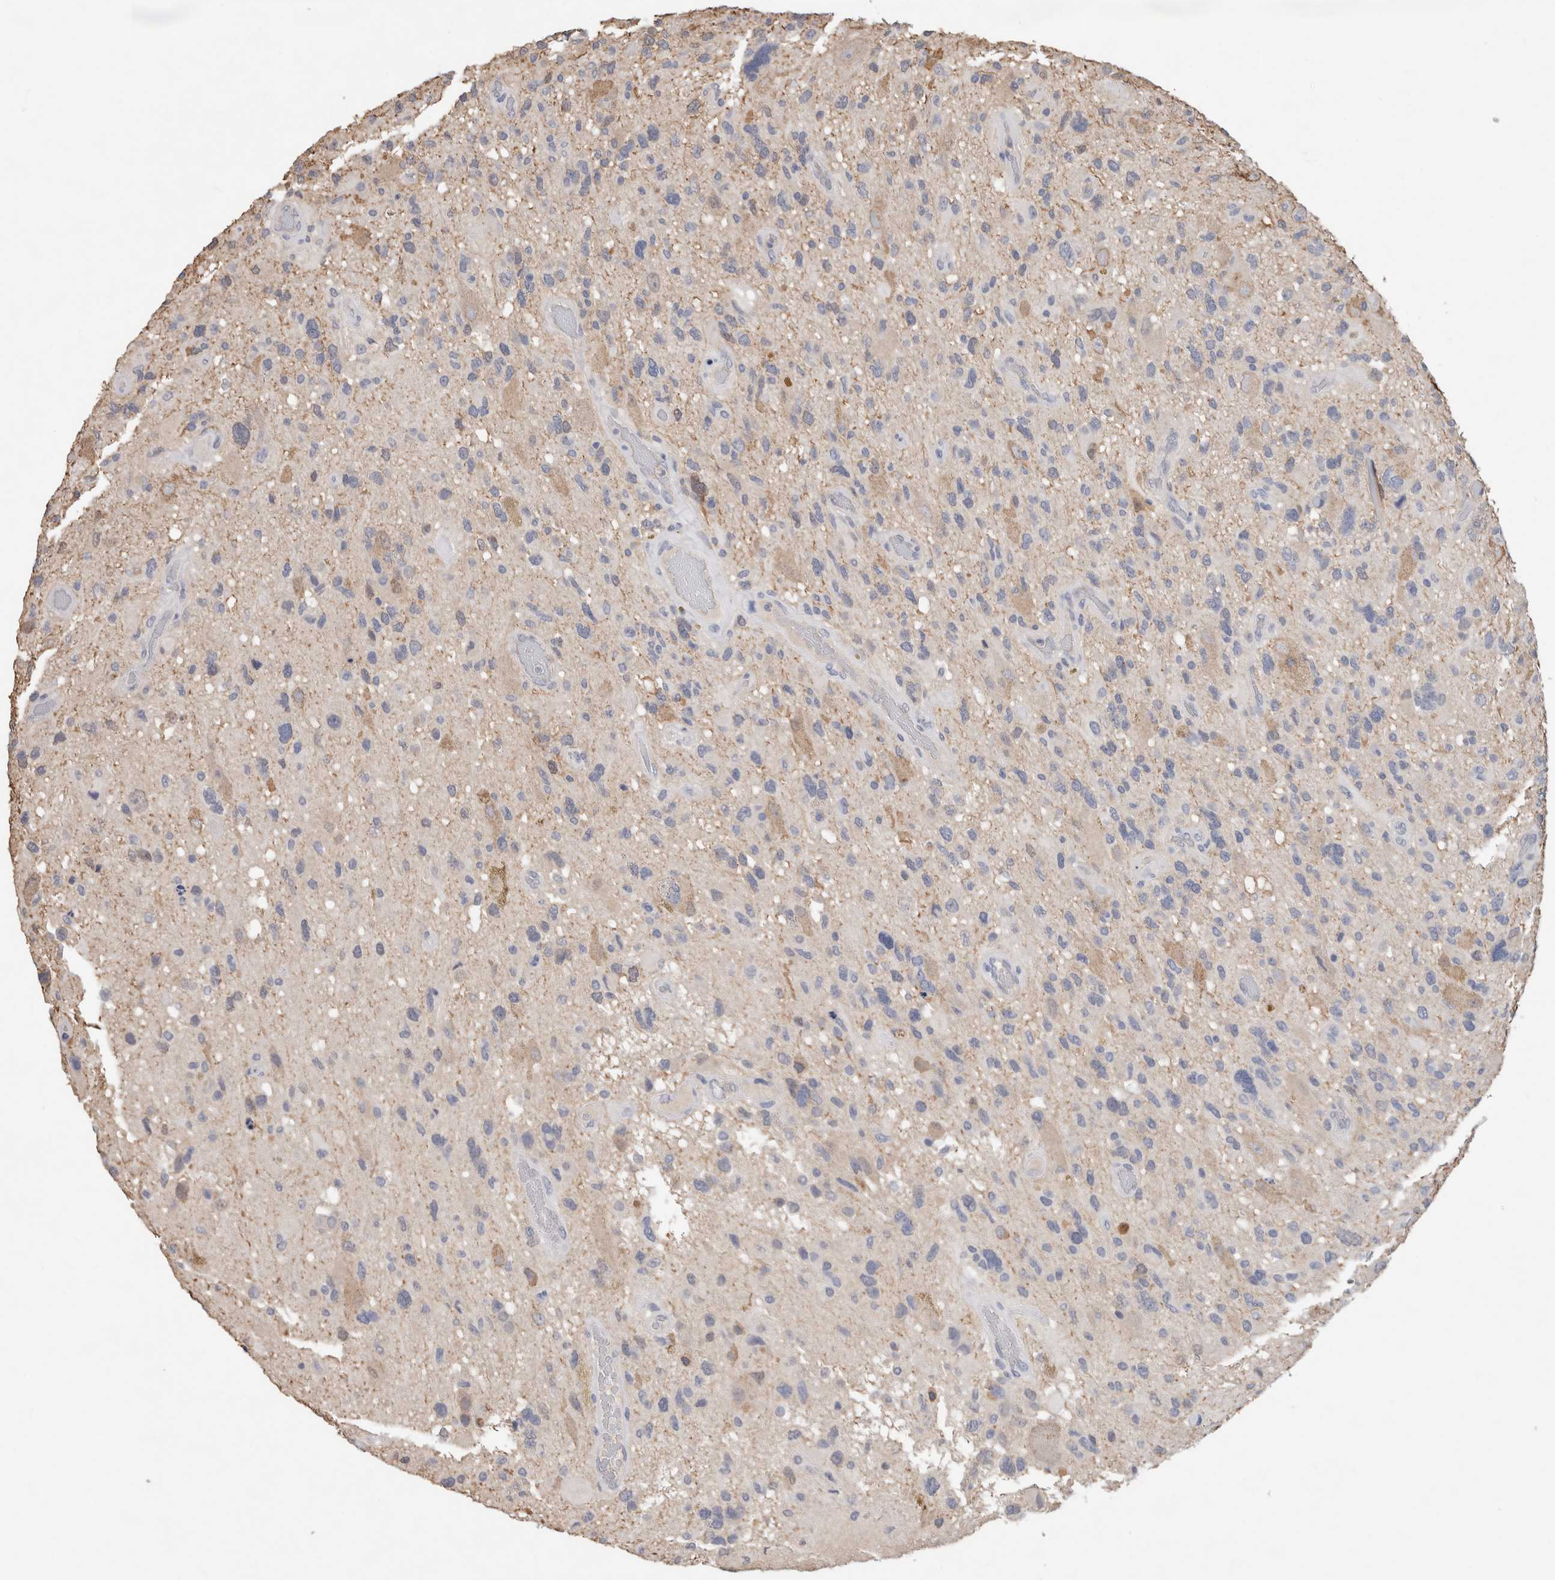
{"staining": {"intensity": "negative", "quantity": "none", "location": "none"}, "tissue": "glioma", "cell_type": "Tumor cells", "image_type": "cancer", "snomed": [{"axis": "morphology", "description": "Glioma, malignant, High grade"}, {"axis": "topography", "description": "Brain"}], "caption": "An image of human glioma is negative for staining in tumor cells.", "gene": "FABP7", "patient": {"sex": "male", "age": 33}}